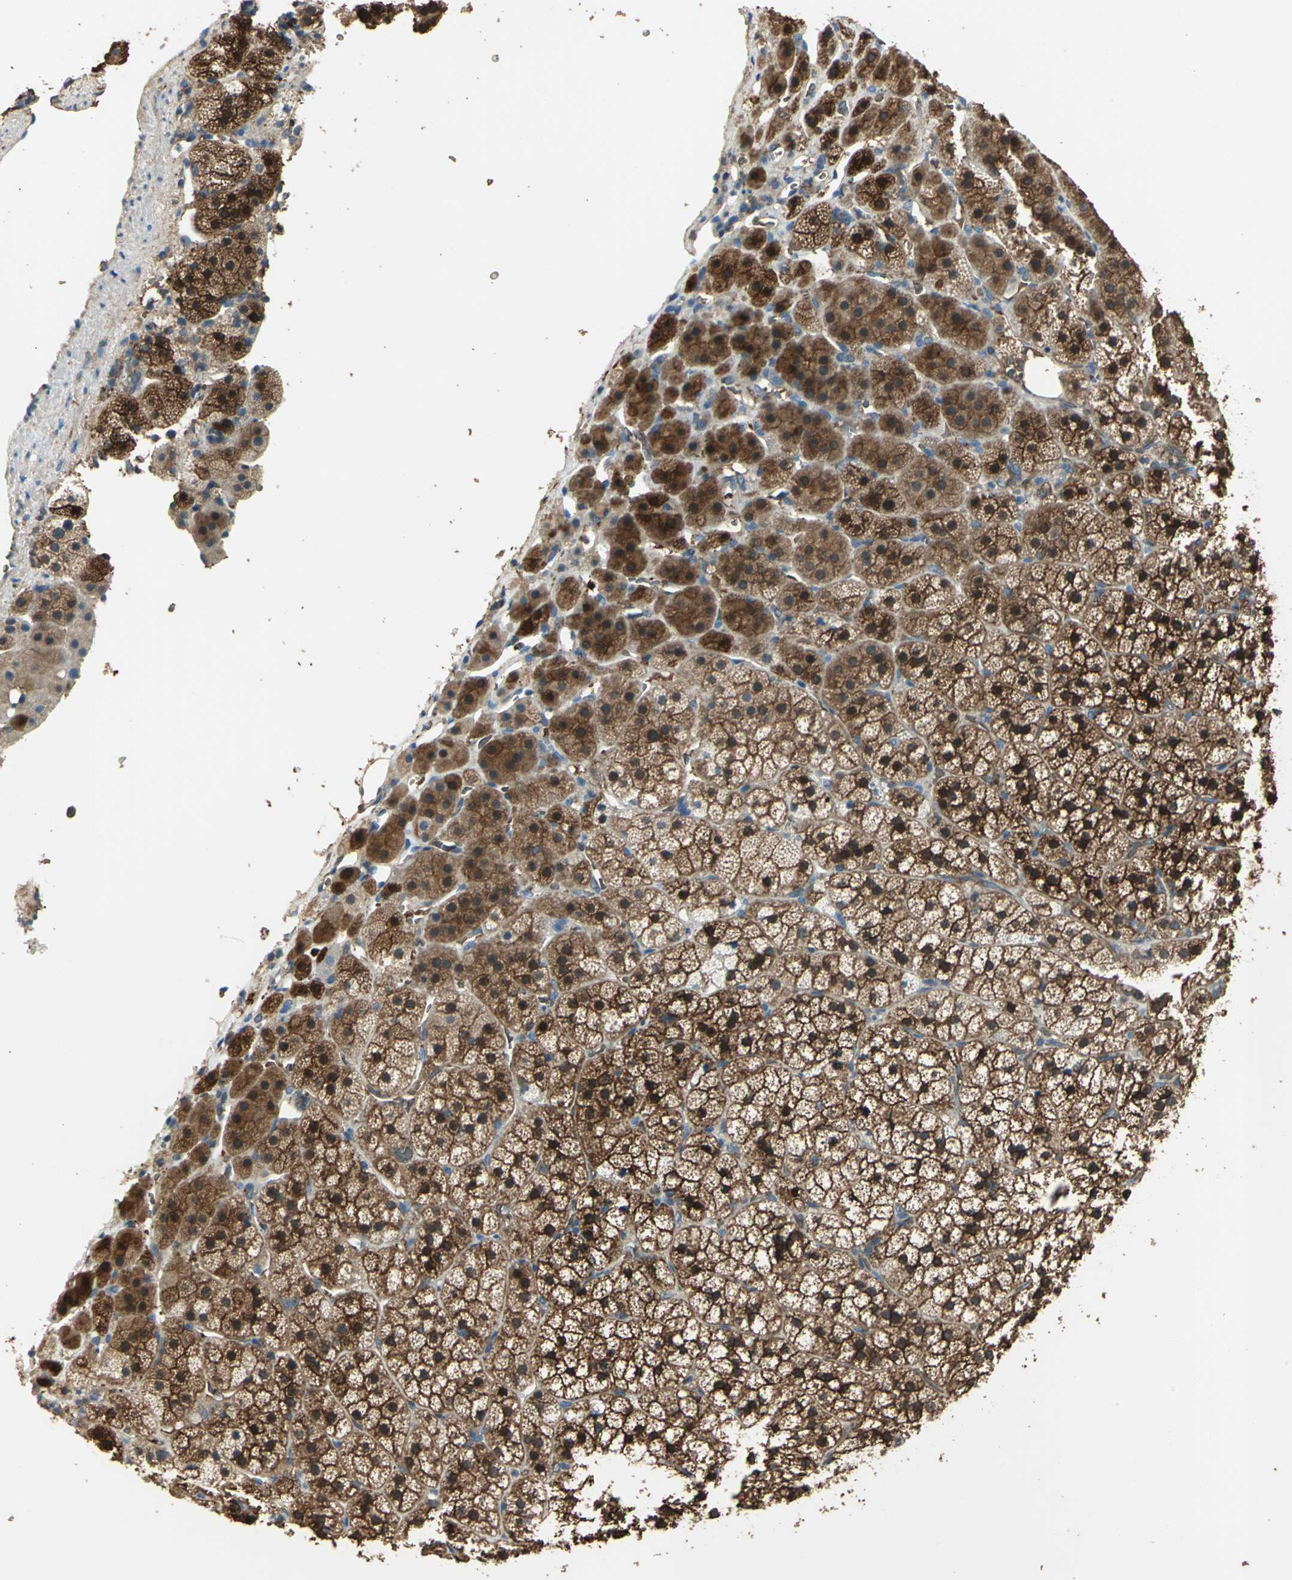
{"staining": {"intensity": "strong", "quantity": ">75%", "location": "cytoplasmic/membranous,nuclear"}, "tissue": "adrenal gland", "cell_type": "Glandular cells", "image_type": "normal", "snomed": [{"axis": "morphology", "description": "Normal tissue, NOS"}, {"axis": "topography", "description": "Adrenal gland"}], "caption": "The immunohistochemical stain labels strong cytoplasmic/membranous,nuclear staining in glandular cells of benign adrenal gland. (IHC, brightfield microscopy, high magnification).", "gene": "DDAH1", "patient": {"sex": "female", "age": 44}}